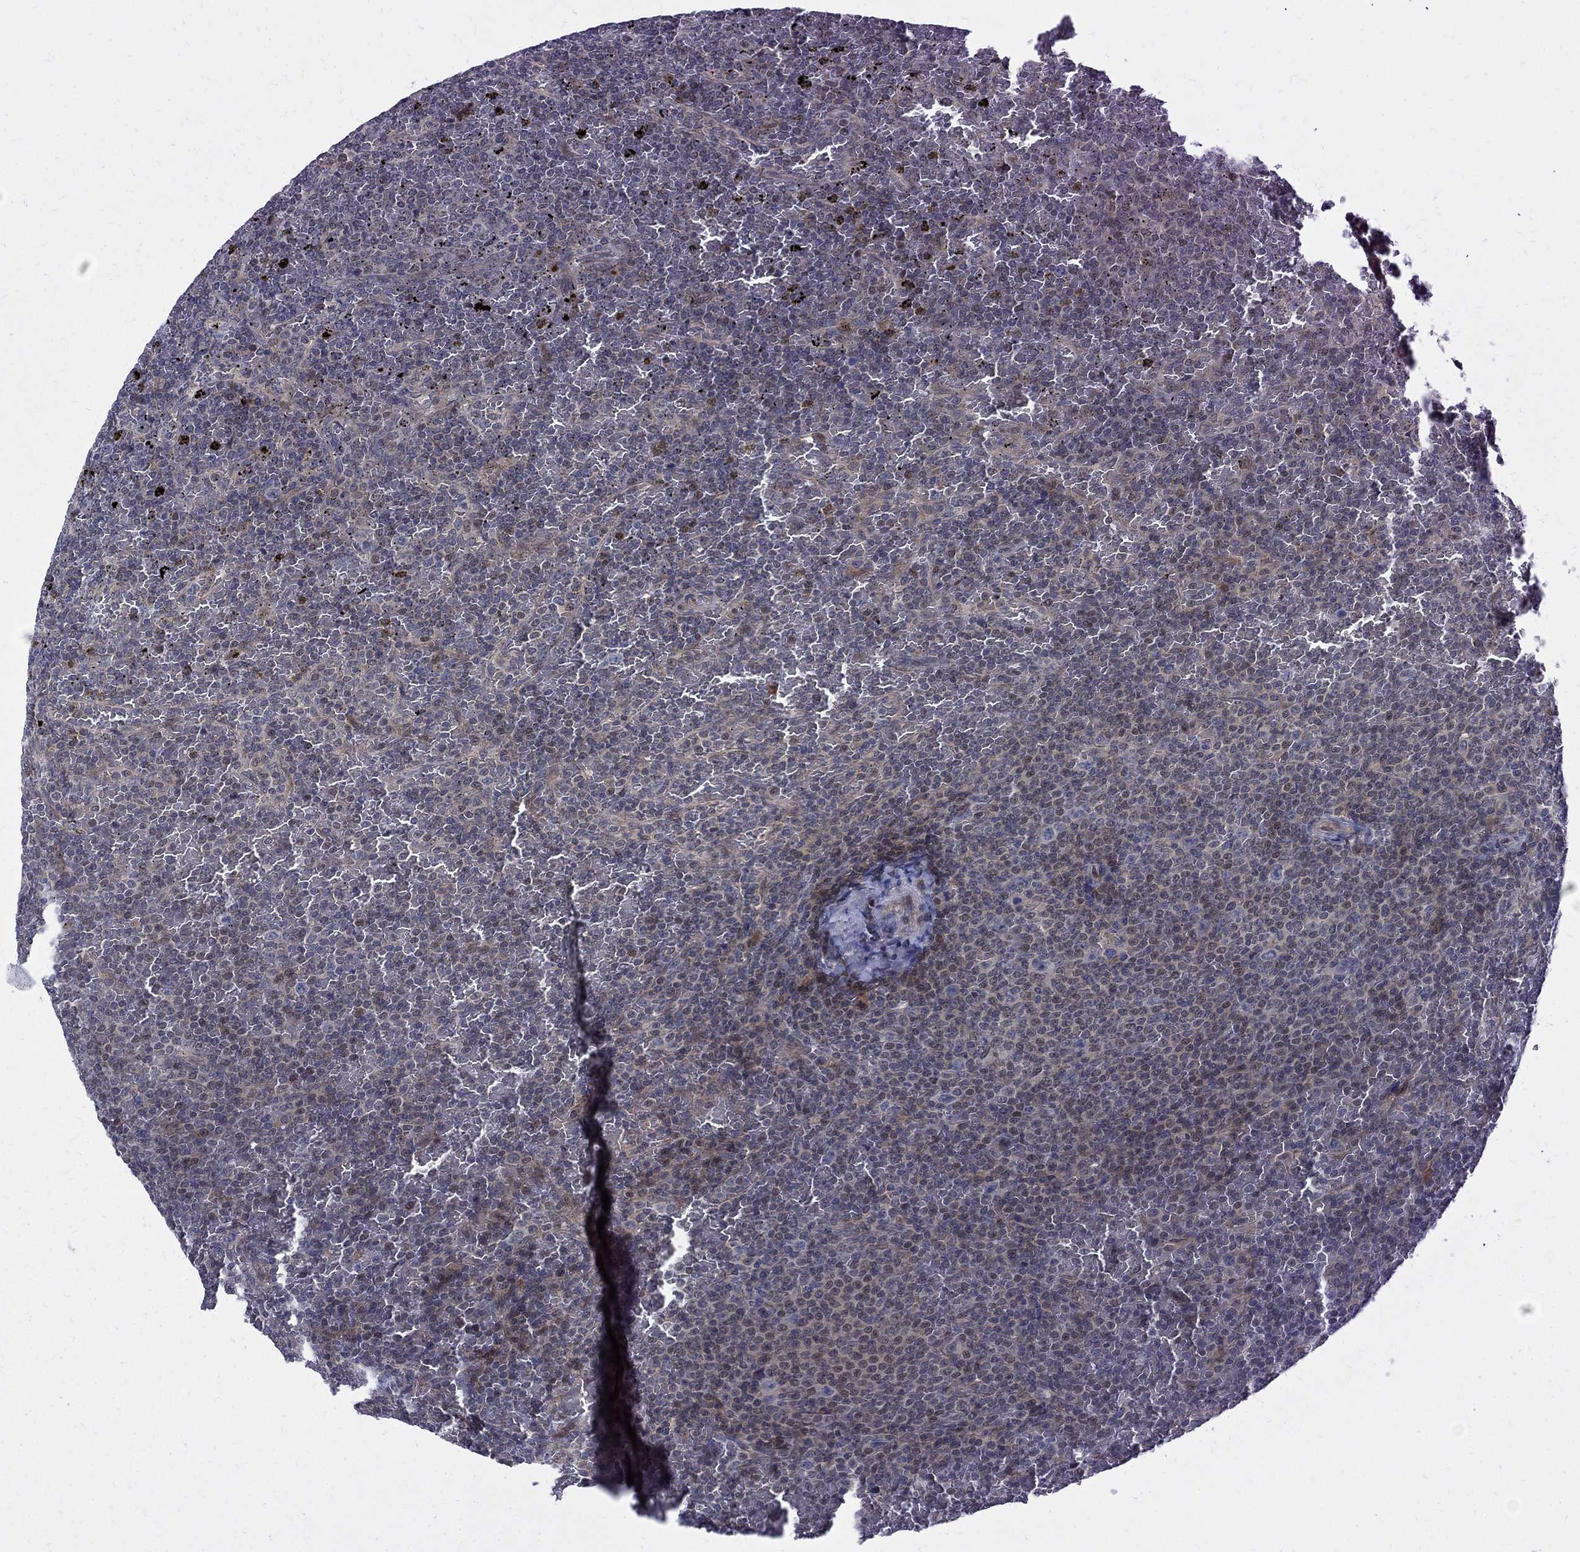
{"staining": {"intensity": "negative", "quantity": "none", "location": "none"}, "tissue": "lymphoma", "cell_type": "Tumor cells", "image_type": "cancer", "snomed": [{"axis": "morphology", "description": "Malignant lymphoma, non-Hodgkin's type, Low grade"}, {"axis": "topography", "description": "Spleen"}], "caption": "High magnification brightfield microscopy of lymphoma stained with DAB (brown) and counterstained with hematoxylin (blue): tumor cells show no significant expression. (DAB immunohistochemistry with hematoxylin counter stain).", "gene": "WDR19", "patient": {"sex": "female", "age": 77}}